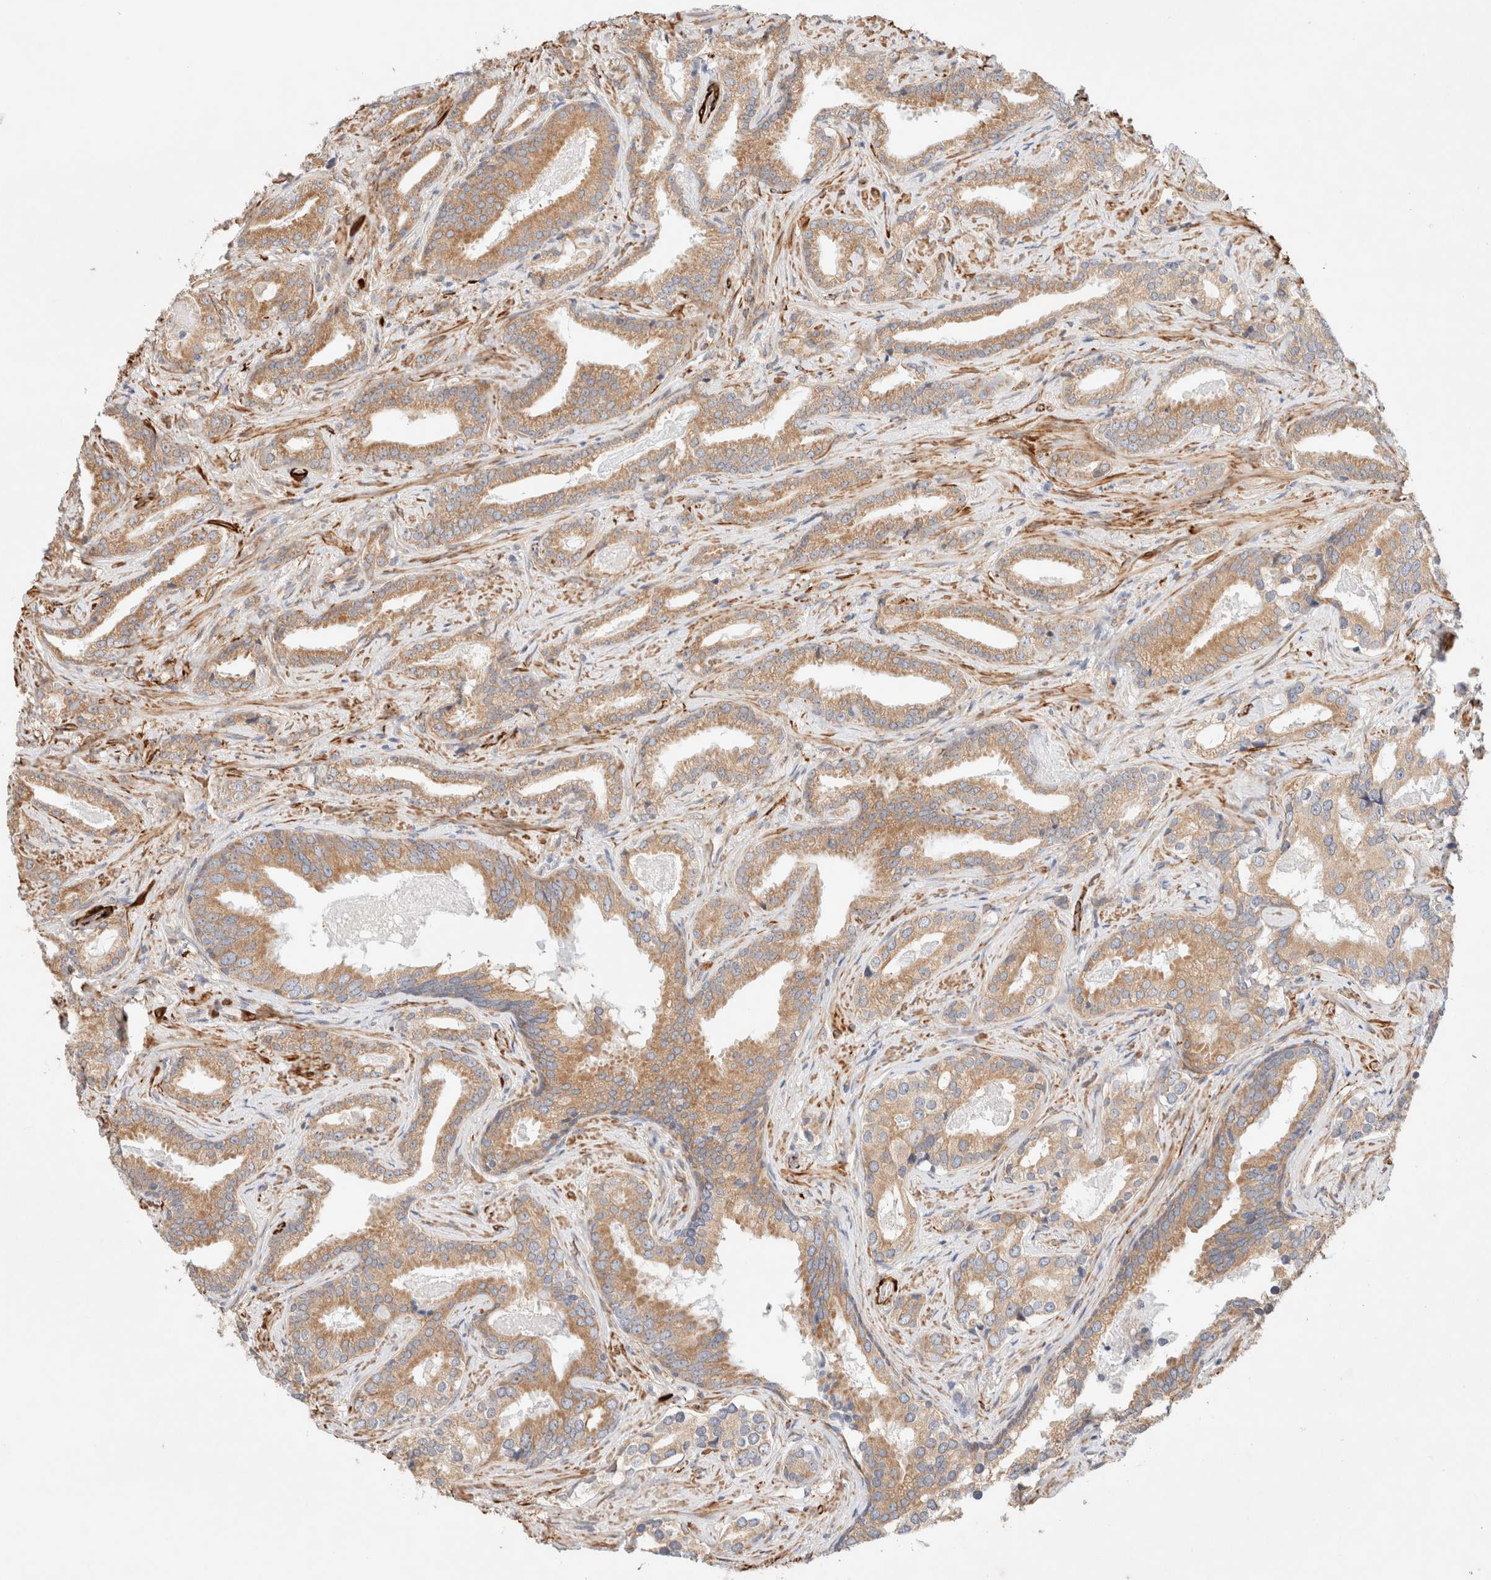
{"staining": {"intensity": "moderate", "quantity": ">75%", "location": "cytoplasmic/membranous"}, "tissue": "prostate cancer", "cell_type": "Tumor cells", "image_type": "cancer", "snomed": [{"axis": "morphology", "description": "Adenocarcinoma, Low grade"}, {"axis": "topography", "description": "Prostate"}], "caption": "Tumor cells demonstrate moderate cytoplasmic/membranous expression in approximately >75% of cells in prostate cancer (low-grade adenocarcinoma).", "gene": "RRP15", "patient": {"sex": "male", "age": 67}}